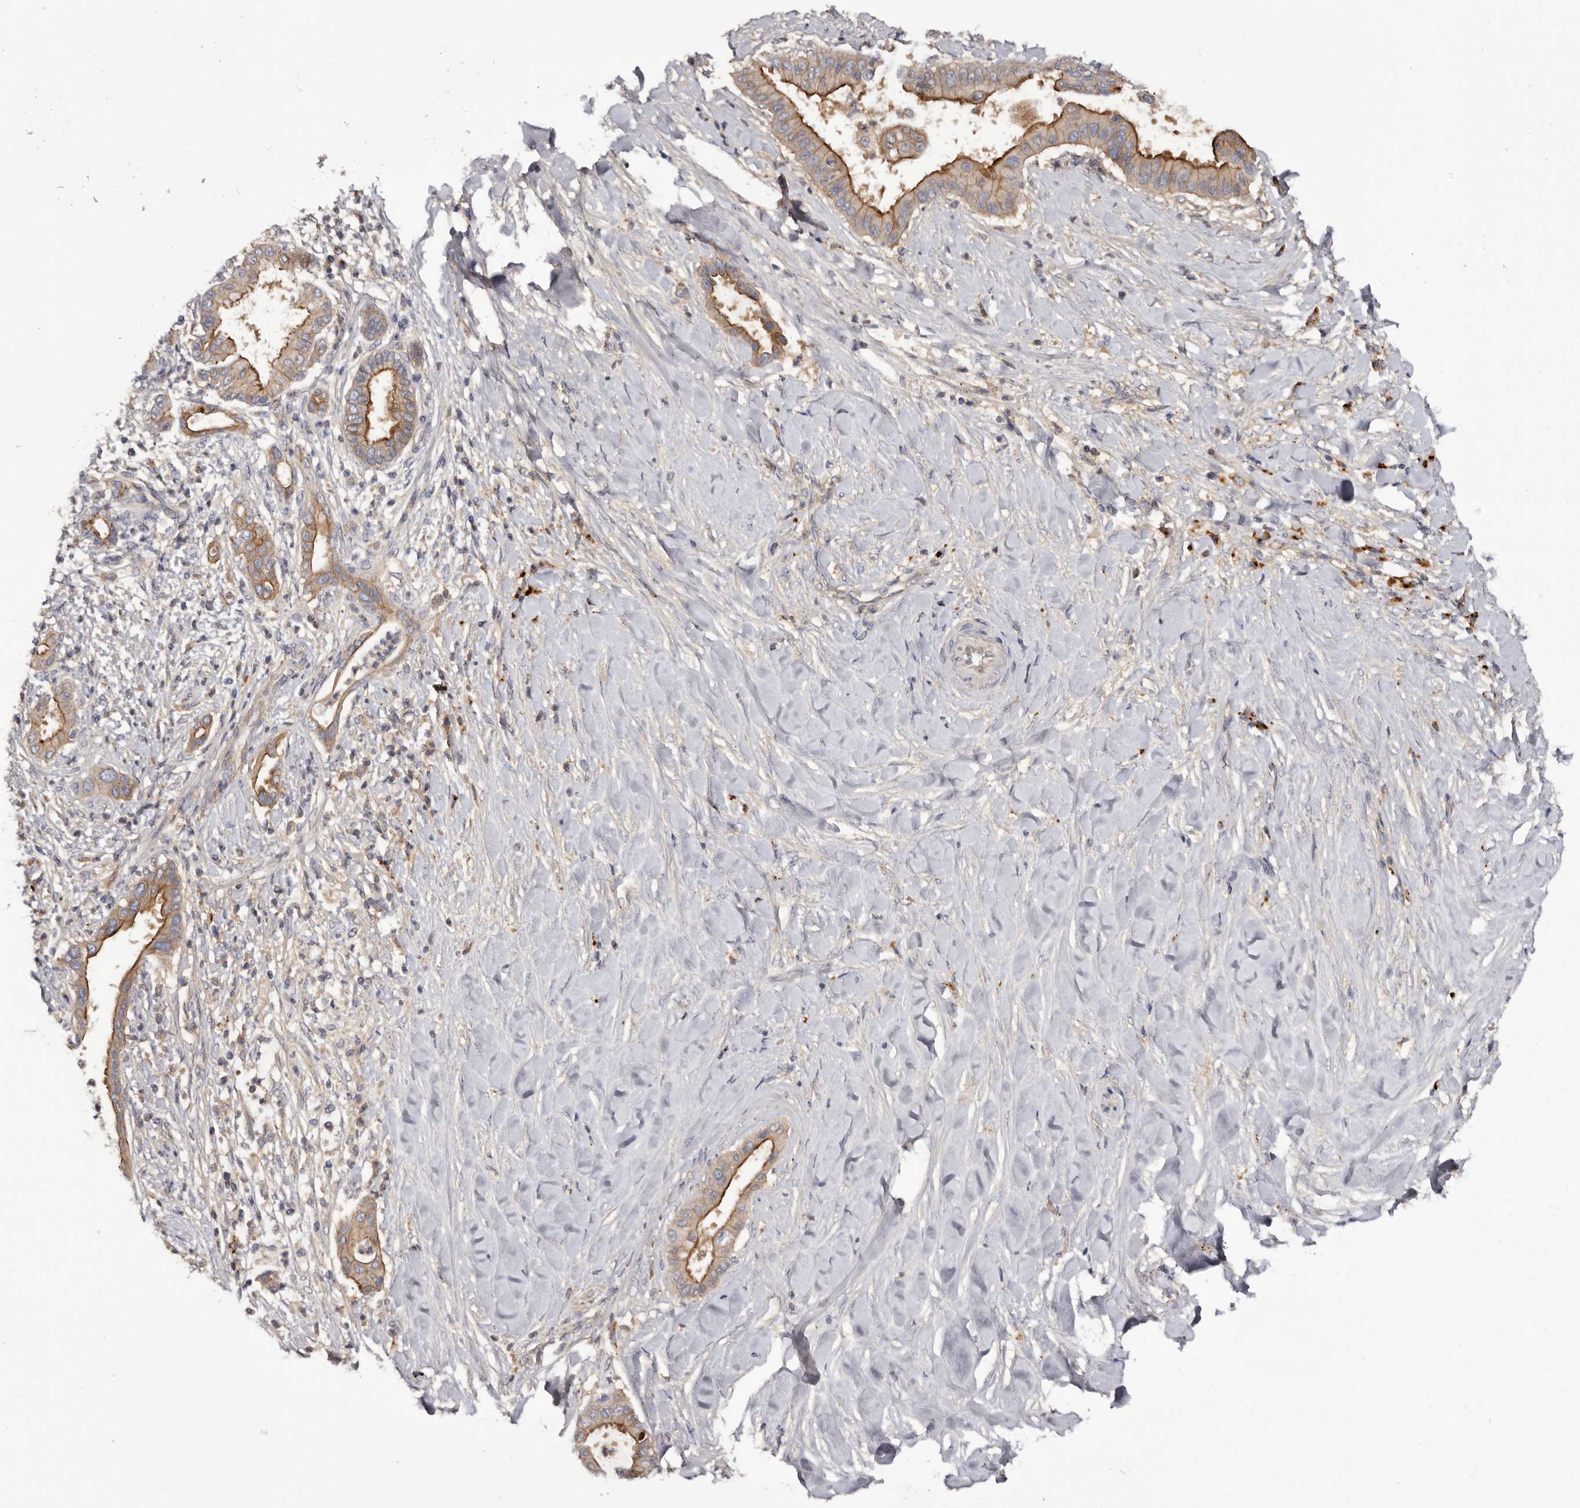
{"staining": {"intensity": "moderate", "quantity": ">75%", "location": "cytoplasmic/membranous"}, "tissue": "liver cancer", "cell_type": "Tumor cells", "image_type": "cancer", "snomed": [{"axis": "morphology", "description": "Cholangiocarcinoma"}, {"axis": "topography", "description": "Liver"}], "caption": "This image displays immunohistochemistry staining of human cholangiocarcinoma (liver), with medium moderate cytoplasmic/membranous positivity in about >75% of tumor cells.", "gene": "INKA2", "patient": {"sex": "female", "age": 54}}